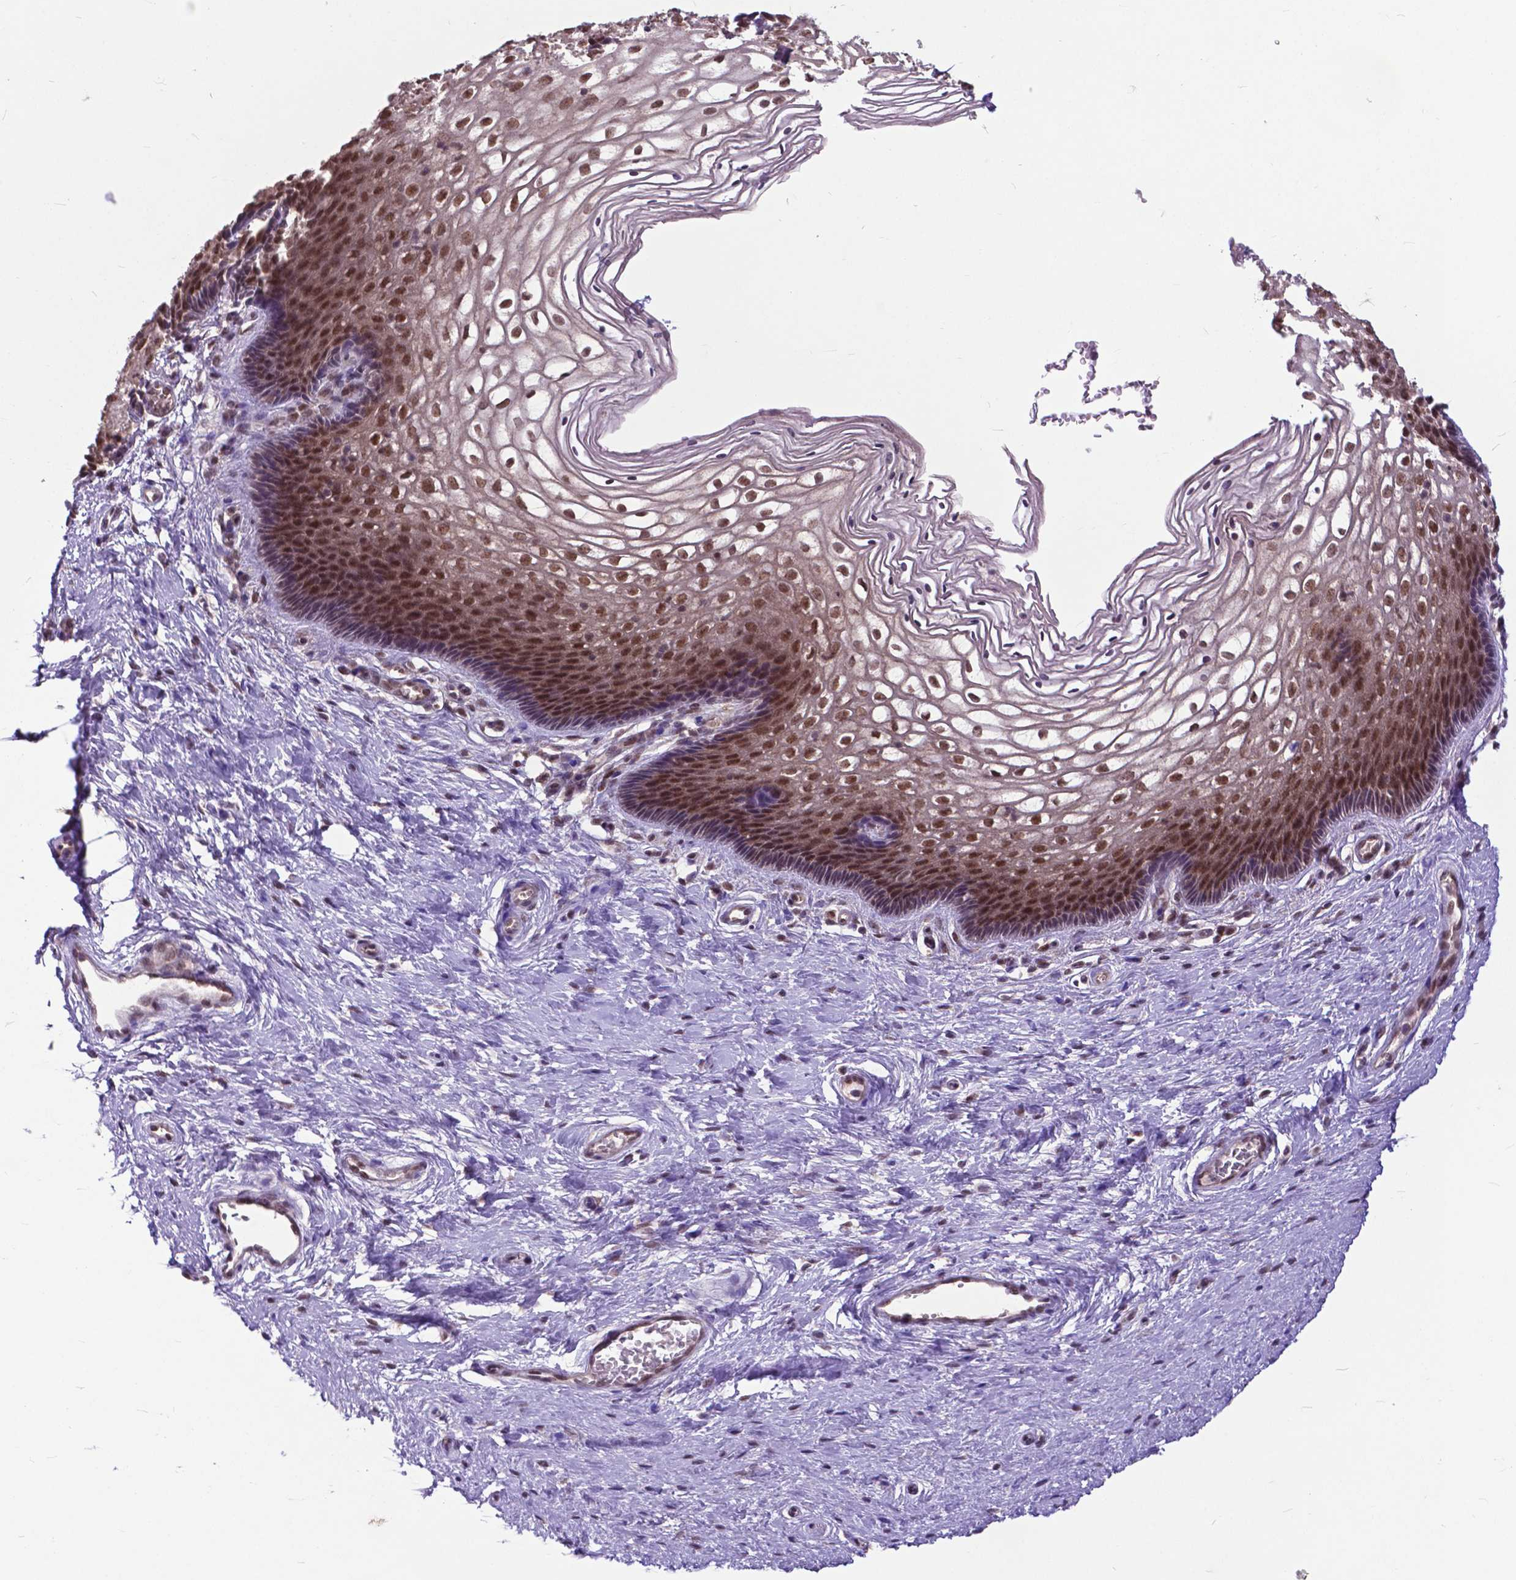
{"staining": {"intensity": "moderate", "quantity": ">75%", "location": "nuclear"}, "tissue": "cervix", "cell_type": "Glandular cells", "image_type": "normal", "snomed": [{"axis": "morphology", "description": "Normal tissue, NOS"}, {"axis": "topography", "description": "Cervix"}], "caption": "A photomicrograph of human cervix stained for a protein reveals moderate nuclear brown staining in glandular cells.", "gene": "FAF1", "patient": {"sex": "female", "age": 34}}